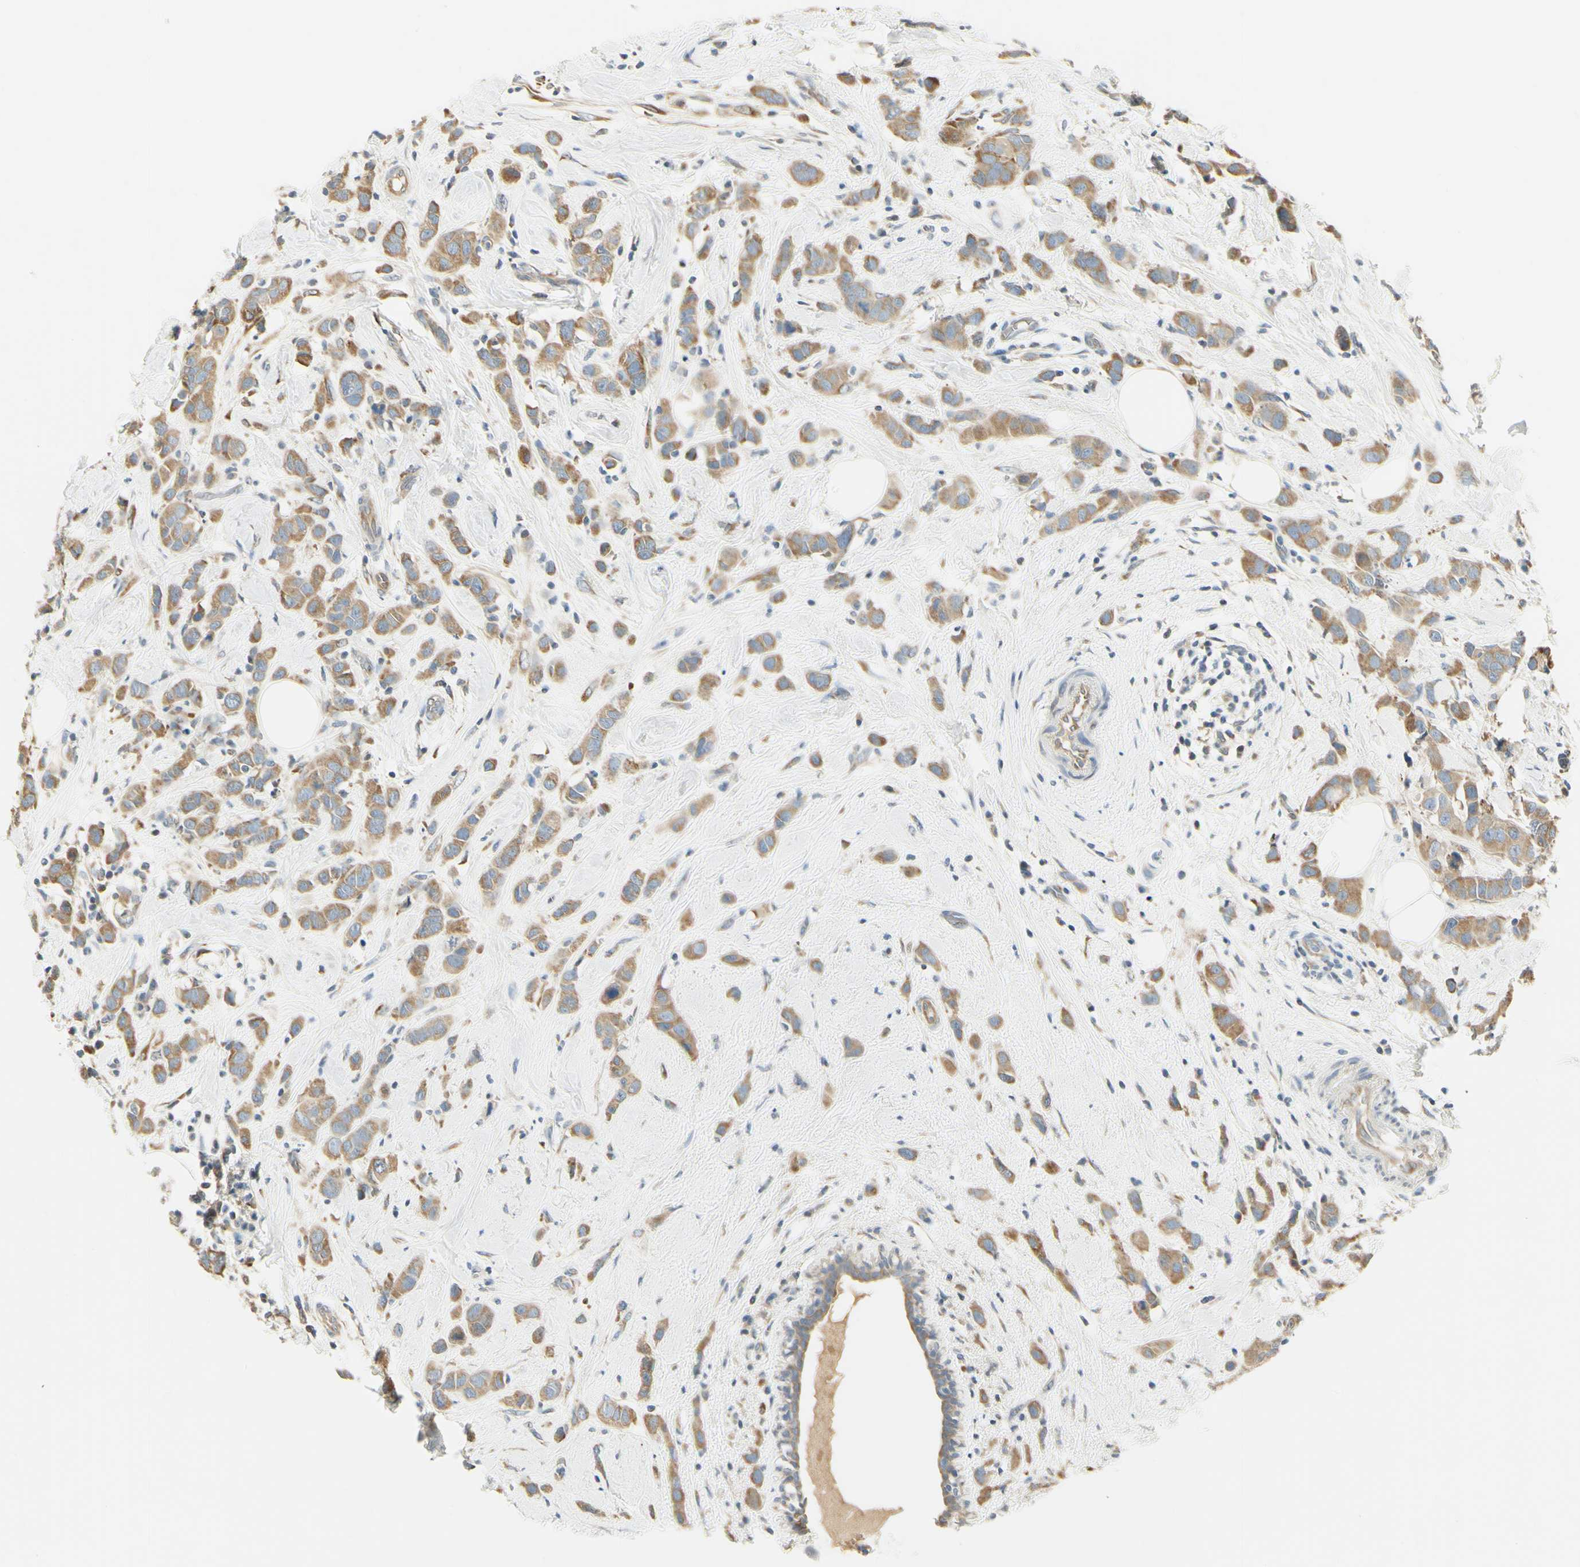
{"staining": {"intensity": "moderate", "quantity": ">75%", "location": "cytoplasmic/membranous"}, "tissue": "breast cancer", "cell_type": "Tumor cells", "image_type": "cancer", "snomed": [{"axis": "morphology", "description": "Normal tissue, NOS"}, {"axis": "morphology", "description": "Duct carcinoma"}, {"axis": "topography", "description": "Breast"}], "caption": "Immunohistochemistry histopathology image of neoplastic tissue: breast cancer (invasive ductal carcinoma) stained using IHC displays medium levels of moderate protein expression localized specifically in the cytoplasmic/membranous of tumor cells, appearing as a cytoplasmic/membranous brown color.", "gene": "IGDCC4", "patient": {"sex": "female", "age": 50}}